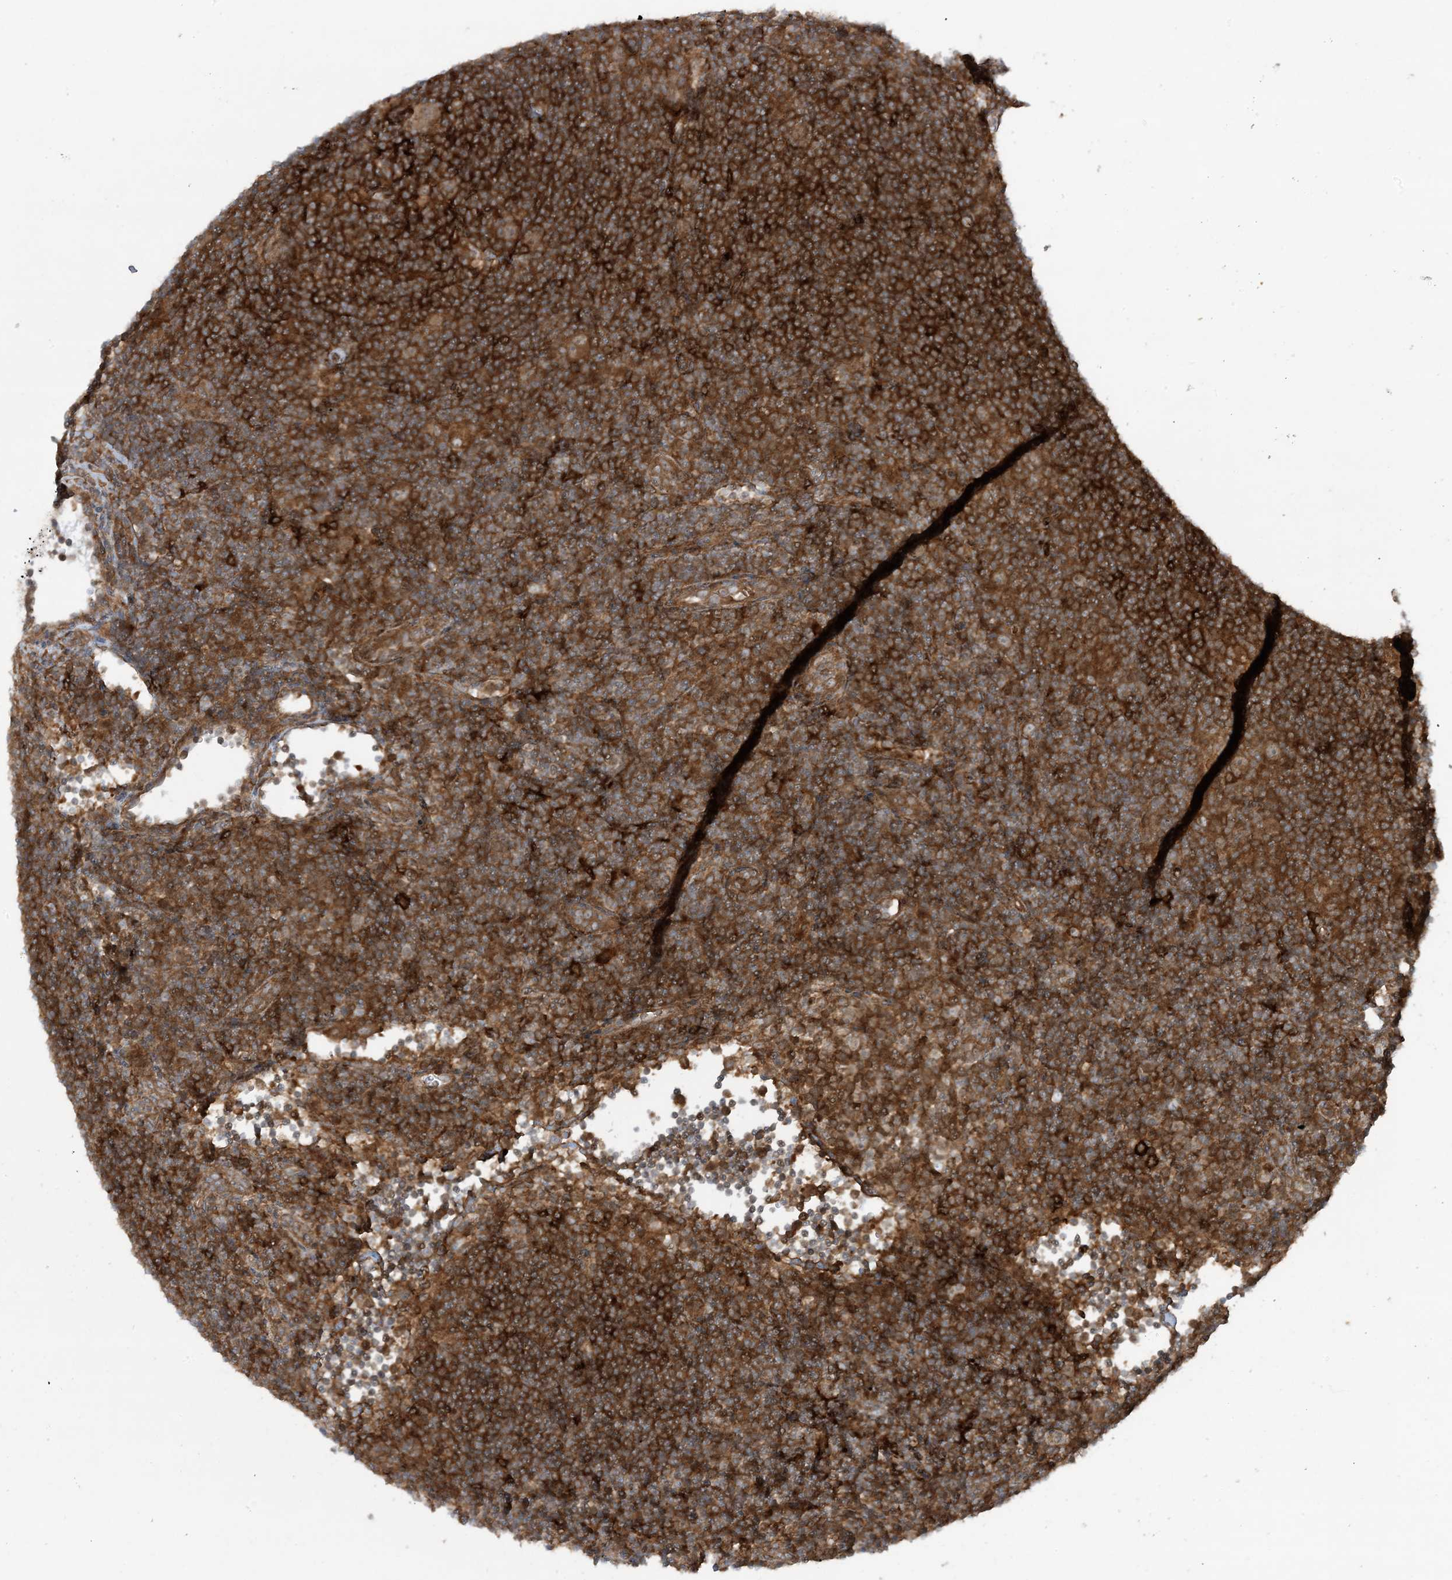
{"staining": {"intensity": "moderate", "quantity": ">75%", "location": "cytoplasmic/membranous"}, "tissue": "lymphoma", "cell_type": "Tumor cells", "image_type": "cancer", "snomed": [{"axis": "morphology", "description": "Hodgkin's disease, NOS"}, {"axis": "topography", "description": "Lymph node"}], "caption": "Lymphoma stained with a protein marker exhibits moderate staining in tumor cells.", "gene": "STAM2", "patient": {"sex": "female", "age": 57}}